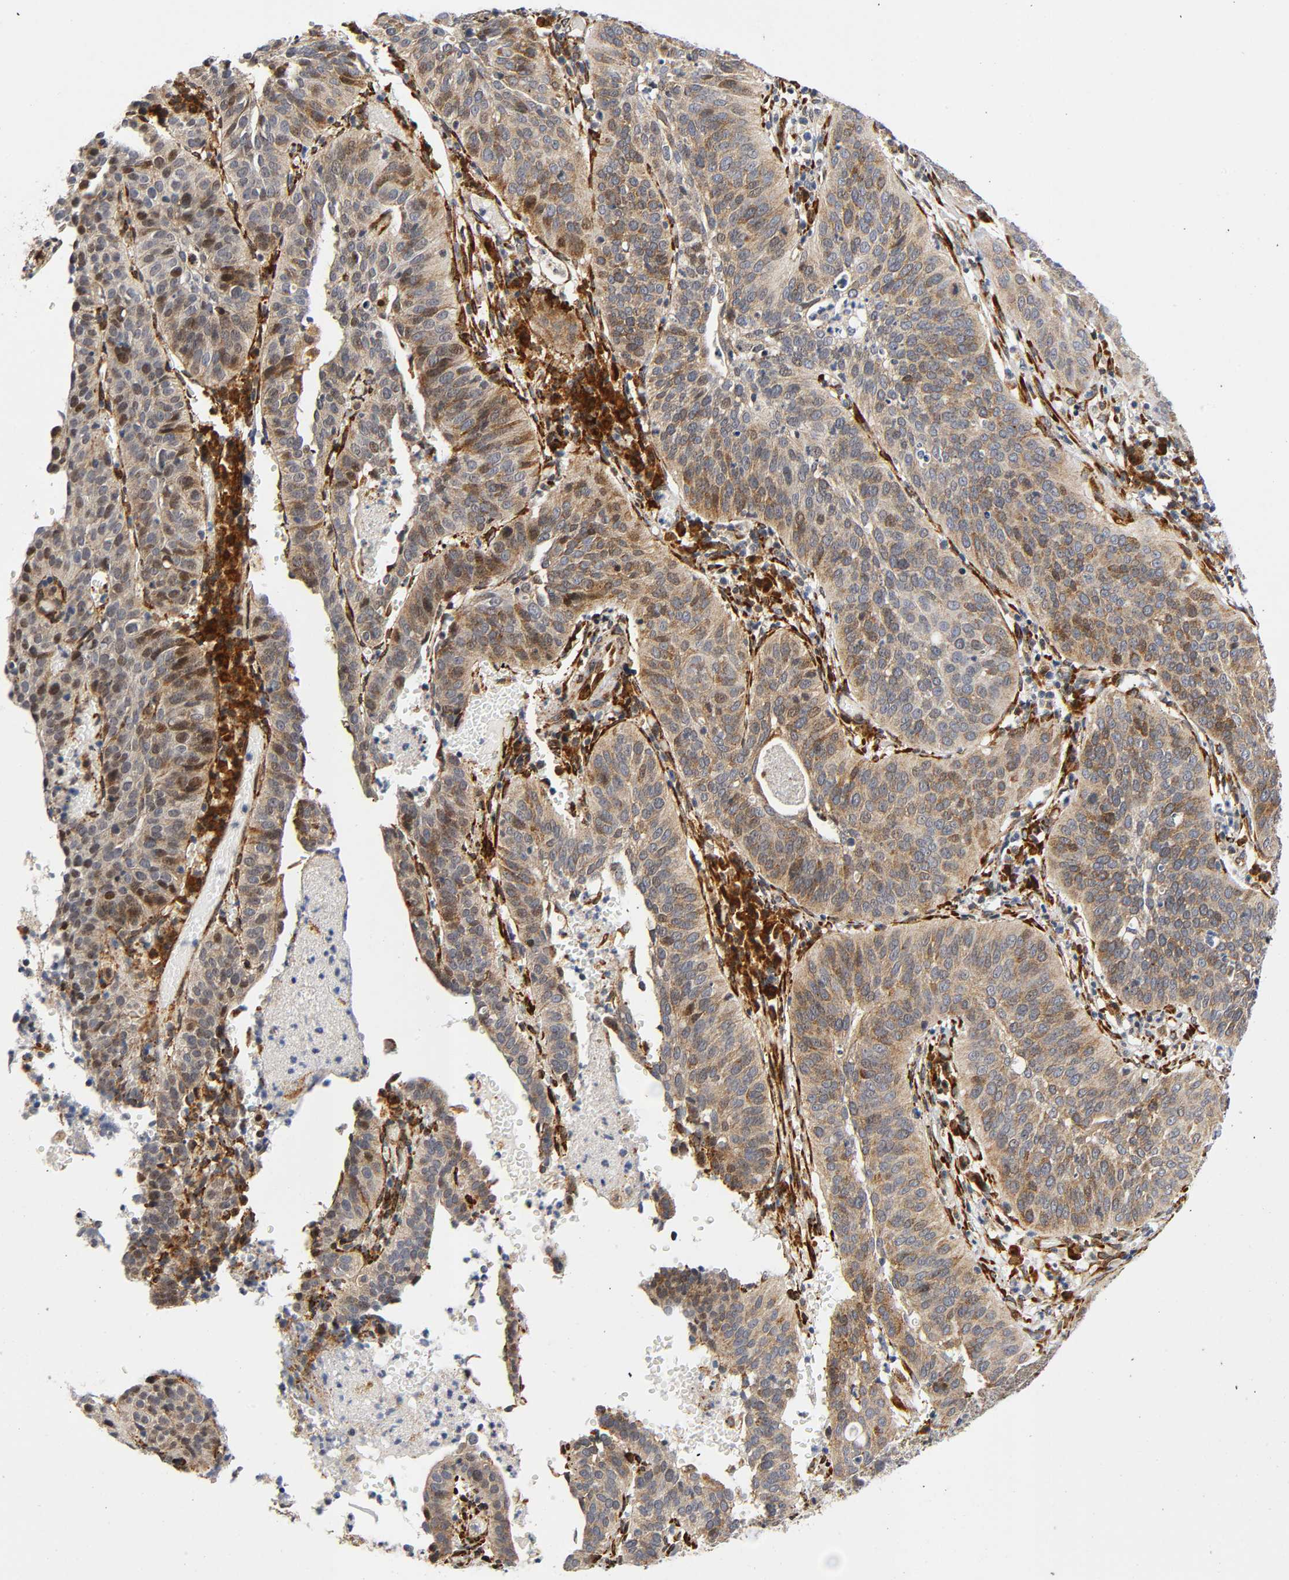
{"staining": {"intensity": "moderate", "quantity": ">75%", "location": "cytoplasmic/membranous,nuclear"}, "tissue": "cervical cancer", "cell_type": "Tumor cells", "image_type": "cancer", "snomed": [{"axis": "morphology", "description": "Squamous cell carcinoma, NOS"}, {"axis": "topography", "description": "Cervix"}], "caption": "Approximately >75% of tumor cells in cervical cancer (squamous cell carcinoma) show moderate cytoplasmic/membranous and nuclear protein expression as visualized by brown immunohistochemical staining.", "gene": "SOS2", "patient": {"sex": "female", "age": 39}}